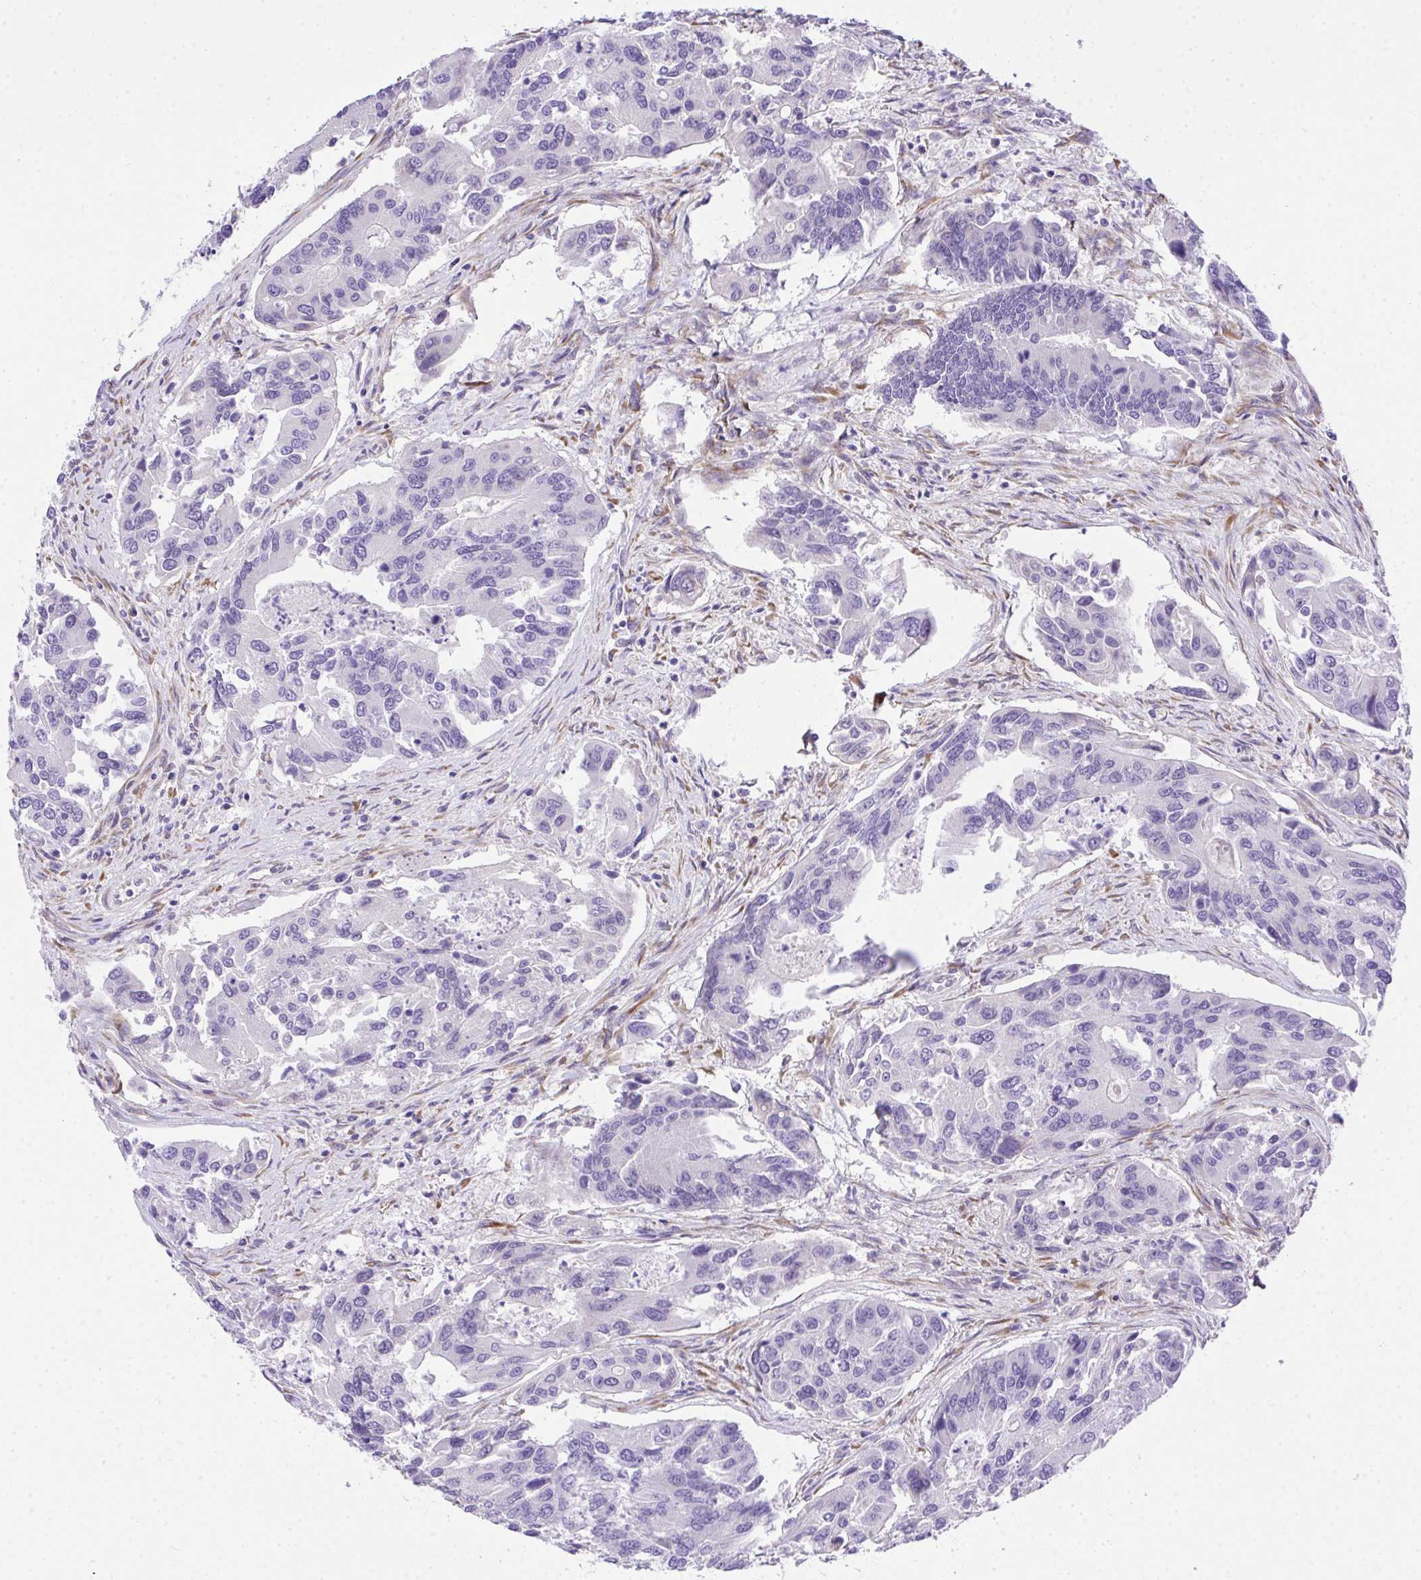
{"staining": {"intensity": "negative", "quantity": "none", "location": "none"}, "tissue": "colorectal cancer", "cell_type": "Tumor cells", "image_type": "cancer", "snomed": [{"axis": "morphology", "description": "Adenocarcinoma, NOS"}, {"axis": "topography", "description": "Colon"}], "caption": "This is an immunohistochemistry micrograph of adenocarcinoma (colorectal). There is no expression in tumor cells.", "gene": "ADRA2C", "patient": {"sex": "female", "age": 67}}